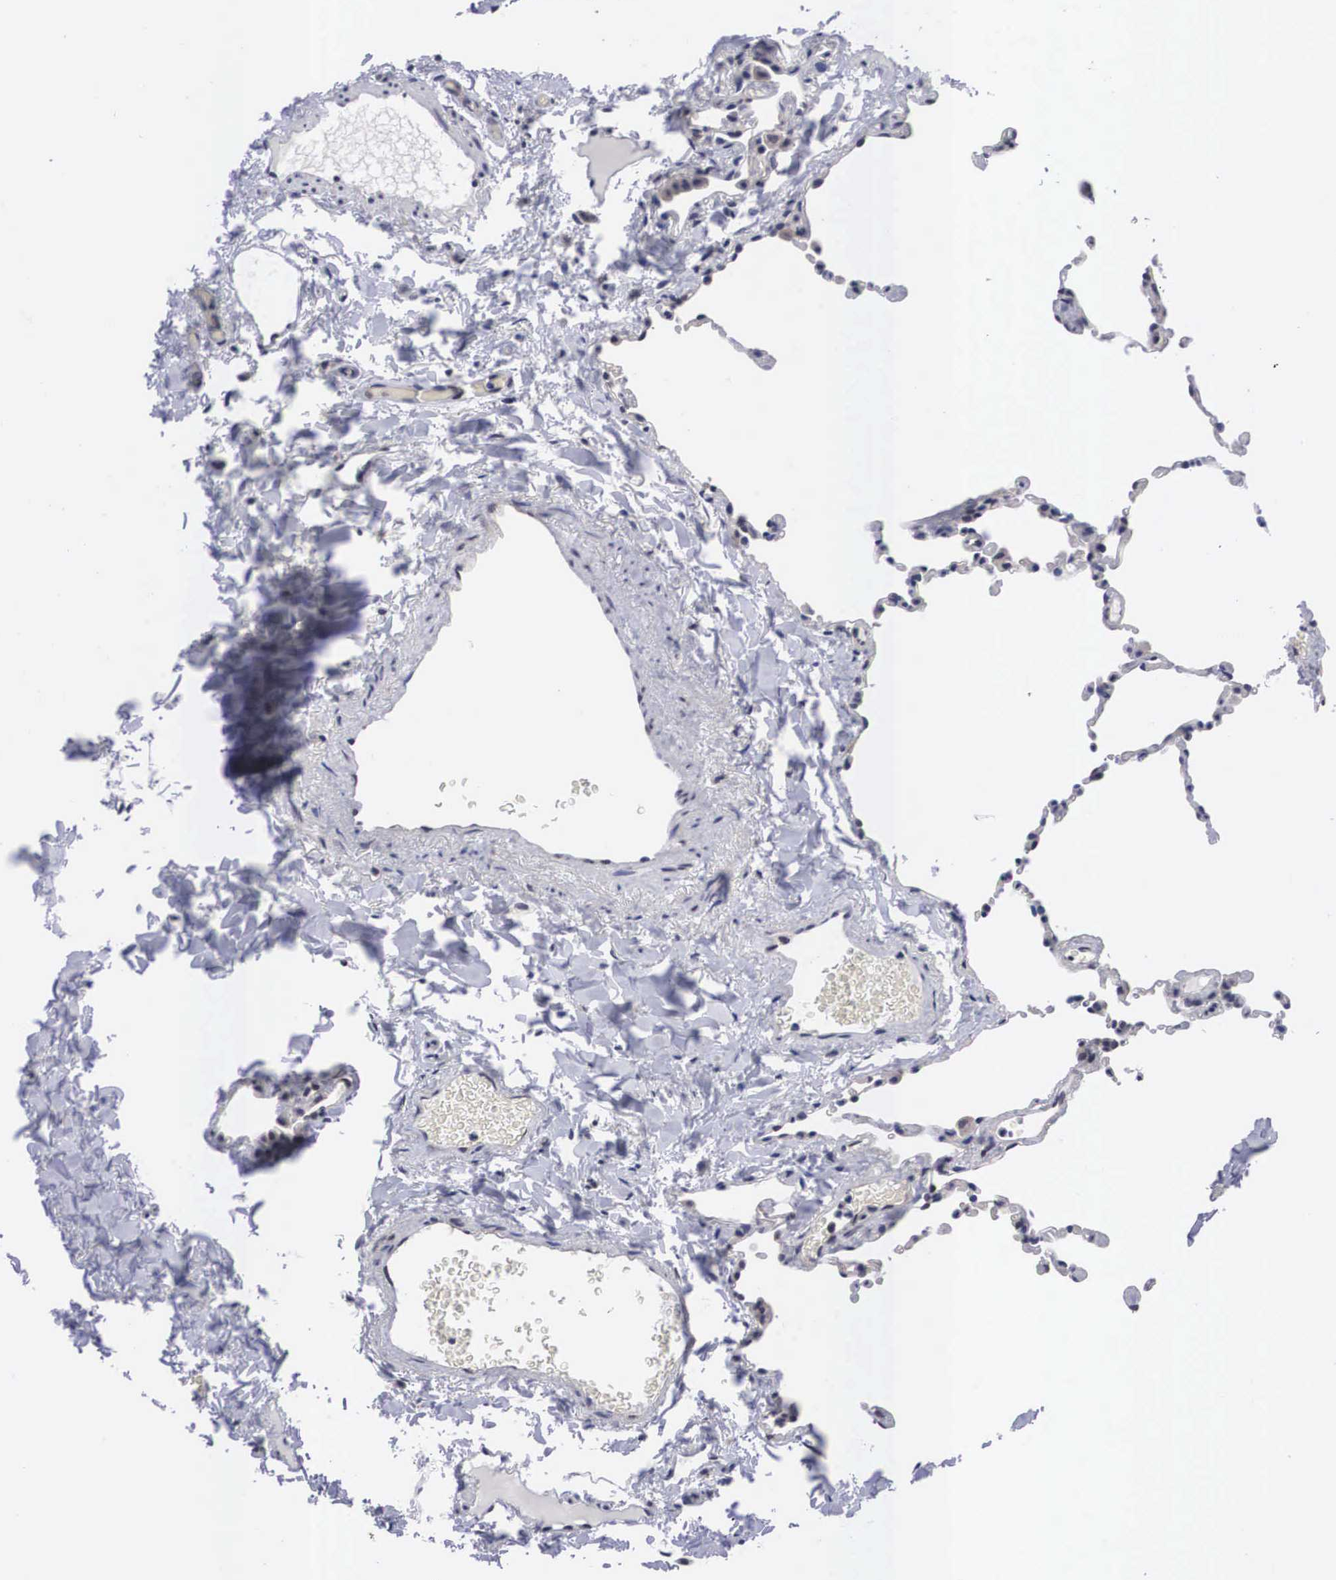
{"staining": {"intensity": "negative", "quantity": "none", "location": "none"}, "tissue": "lung", "cell_type": "Alveolar cells", "image_type": "normal", "snomed": [{"axis": "morphology", "description": "Normal tissue, NOS"}, {"axis": "topography", "description": "Lung"}], "caption": "The image exhibits no staining of alveolar cells in normal lung. Brightfield microscopy of IHC stained with DAB (3,3'-diaminobenzidine) (brown) and hematoxylin (blue), captured at high magnification.", "gene": "OTX2", "patient": {"sex": "female", "age": 61}}